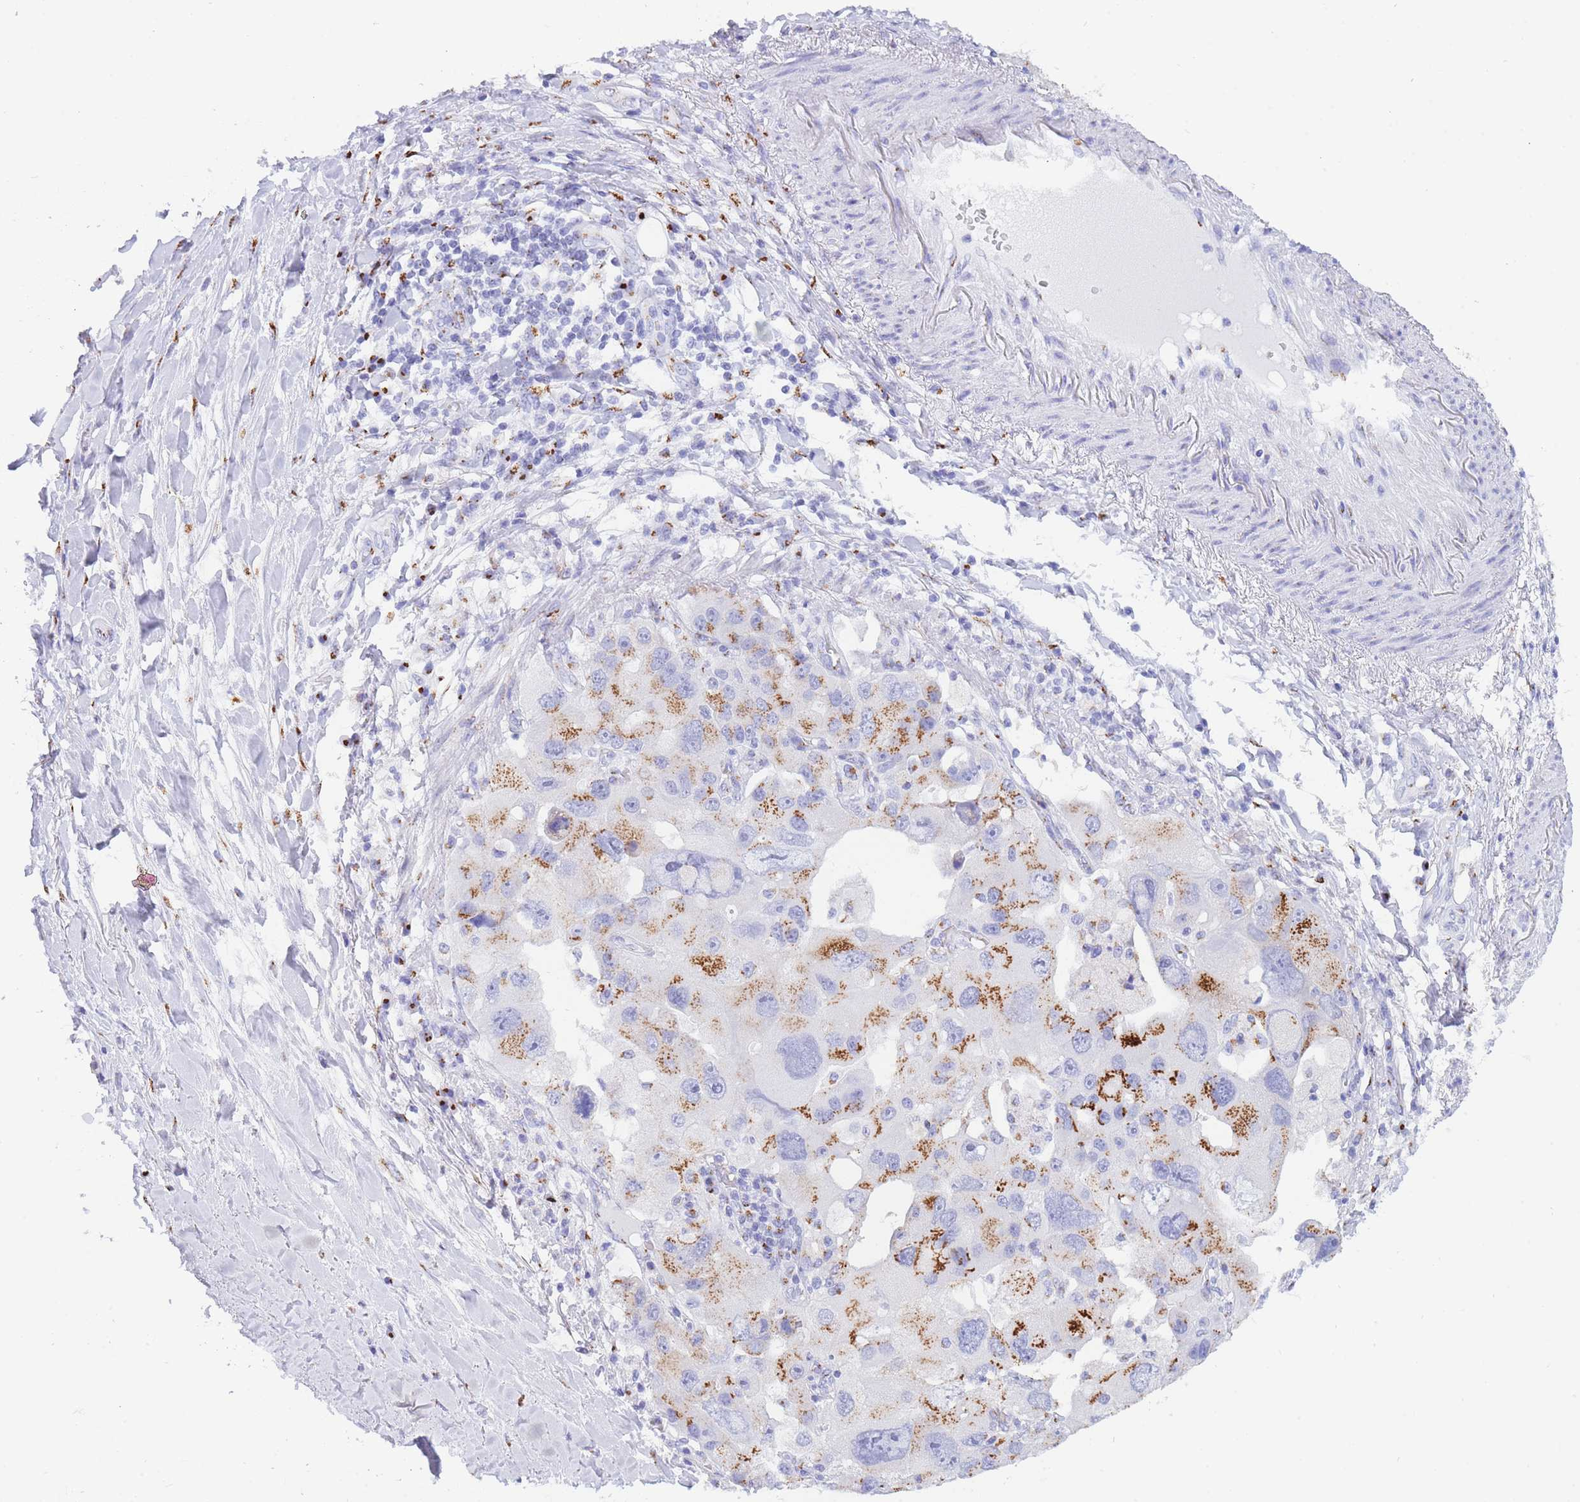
{"staining": {"intensity": "strong", "quantity": ">75%", "location": "cytoplasmic/membranous"}, "tissue": "lung cancer", "cell_type": "Tumor cells", "image_type": "cancer", "snomed": [{"axis": "morphology", "description": "Adenocarcinoma, NOS"}, {"axis": "topography", "description": "Lung"}], "caption": "DAB immunohistochemical staining of lung cancer shows strong cytoplasmic/membranous protein staining in about >75% of tumor cells.", "gene": "FAM3C", "patient": {"sex": "female", "age": 54}}